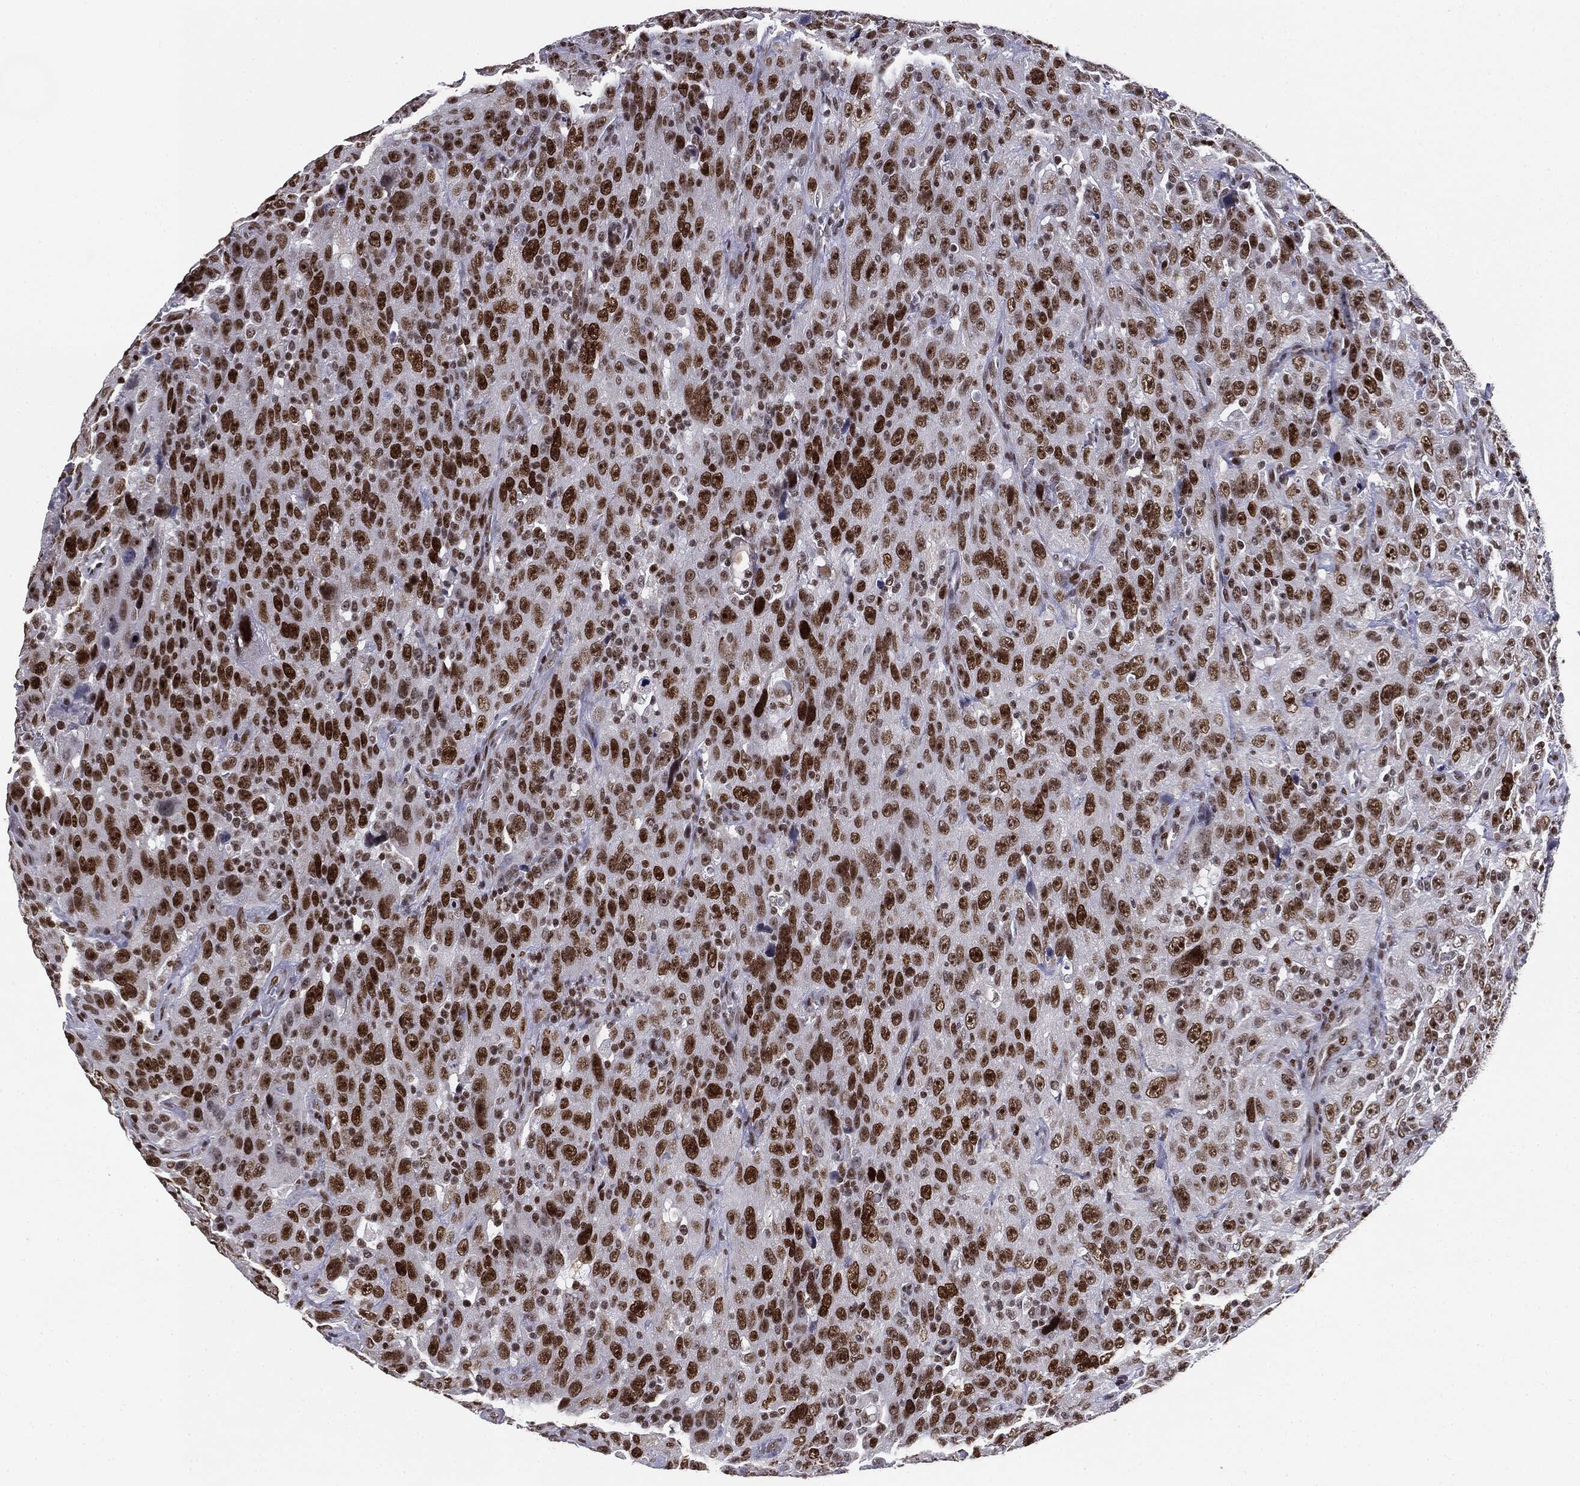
{"staining": {"intensity": "strong", "quantity": ">75%", "location": "nuclear"}, "tissue": "urothelial cancer", "cell_type": "Tumor cells", "image_type": "cancer", "snomed": [{"axis": "morphology", "description": "Urothelial carcinoma, NOS"}, {"axis": "morphology", "description": "Urothelial carcinoma, High grade"}, {"axis": "topography", "description": "Urinary bladder"}], "caption": "Tumor cells show high levels of strong nuclear expression in approximately >75% of cells in human urothelial cancer. (Brightfield microscopy of DAB IHC at high magnification).", "gene": "MDC1", "patient": {"sex": "female", "age": 73}}